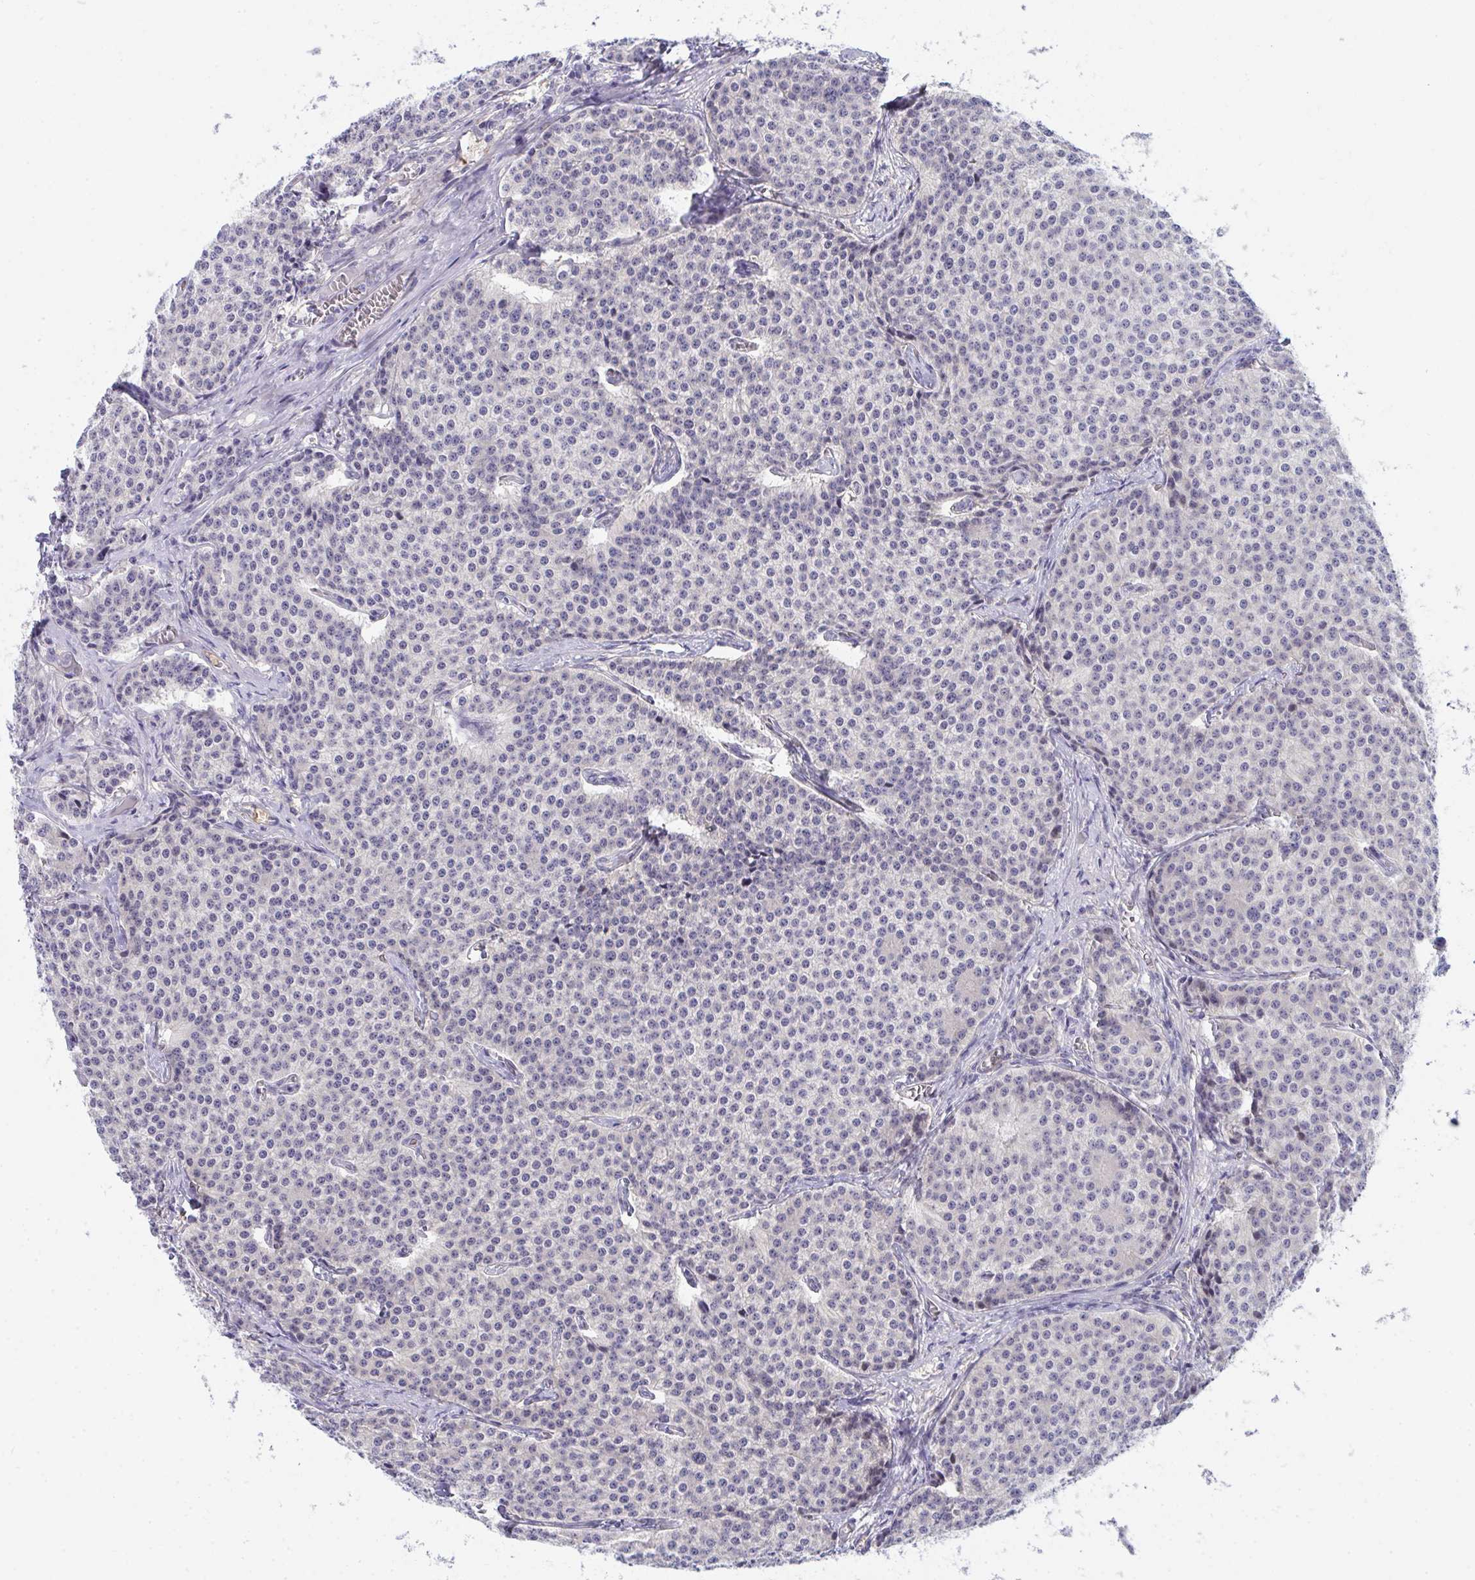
{"staining": {"intensity": "negative", "quantity": "none", "location": "none"}, "tissue": "carcinoid", "cell_type": "Tumor cells", "image_type": "cancer", "snomed": [{"axis": "morphology", "description": "Carcinoid, malignant, NOS"}, {"axis": "topography", "description": "Small intestine"}], "caption": "Carcinoid (malignant) was stained to show a protein in brown. There is no significant expression in tumor cells.", "gene": "CENPQ", "patient": {"sex": "female", "age": 64}}